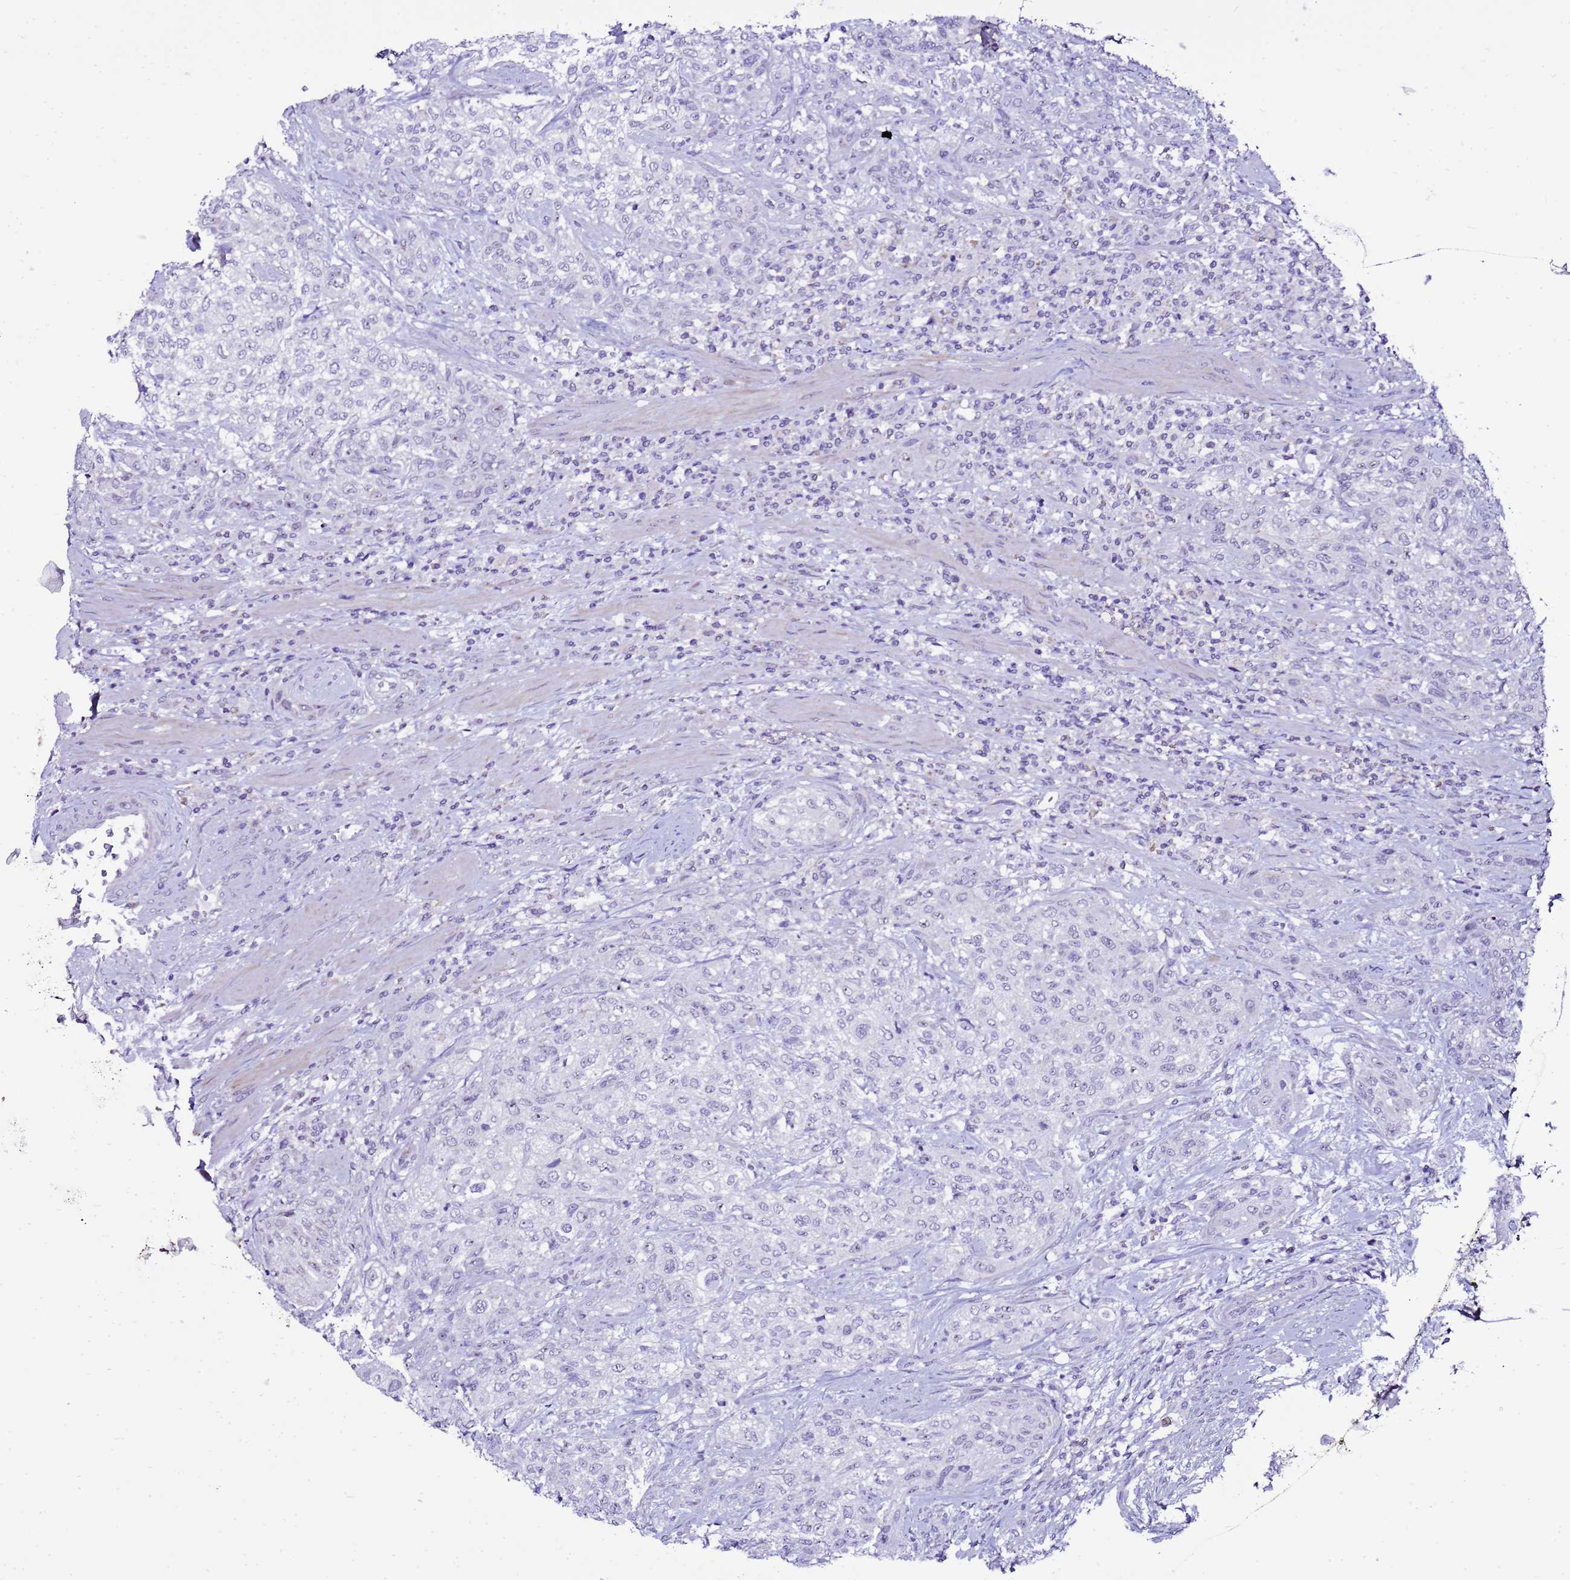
{"staining": {"intensity": "negative", "quantity": "none", "location": "none"}, "tissue": "urothelial cancer", "cell_type": "Tumor cells", "image_type": "cancer", "snomed": [{"axis": "morphology", "description": "Normal tissue, NOS"}, {"axis": "morphology", "description": "Urothelial carcinoma, NOS"}, {"axis": "topography", "description": "Urinary bladder"}, {"axis": "topography", "description": "Peripheral nerve tissue"}], "caption": "Urothelial cancer was stained to show a protein in brown. There is no significant staining in tumor cells.", "gene": "DPH6", "patient": {"sex": "male", "age": 35}}